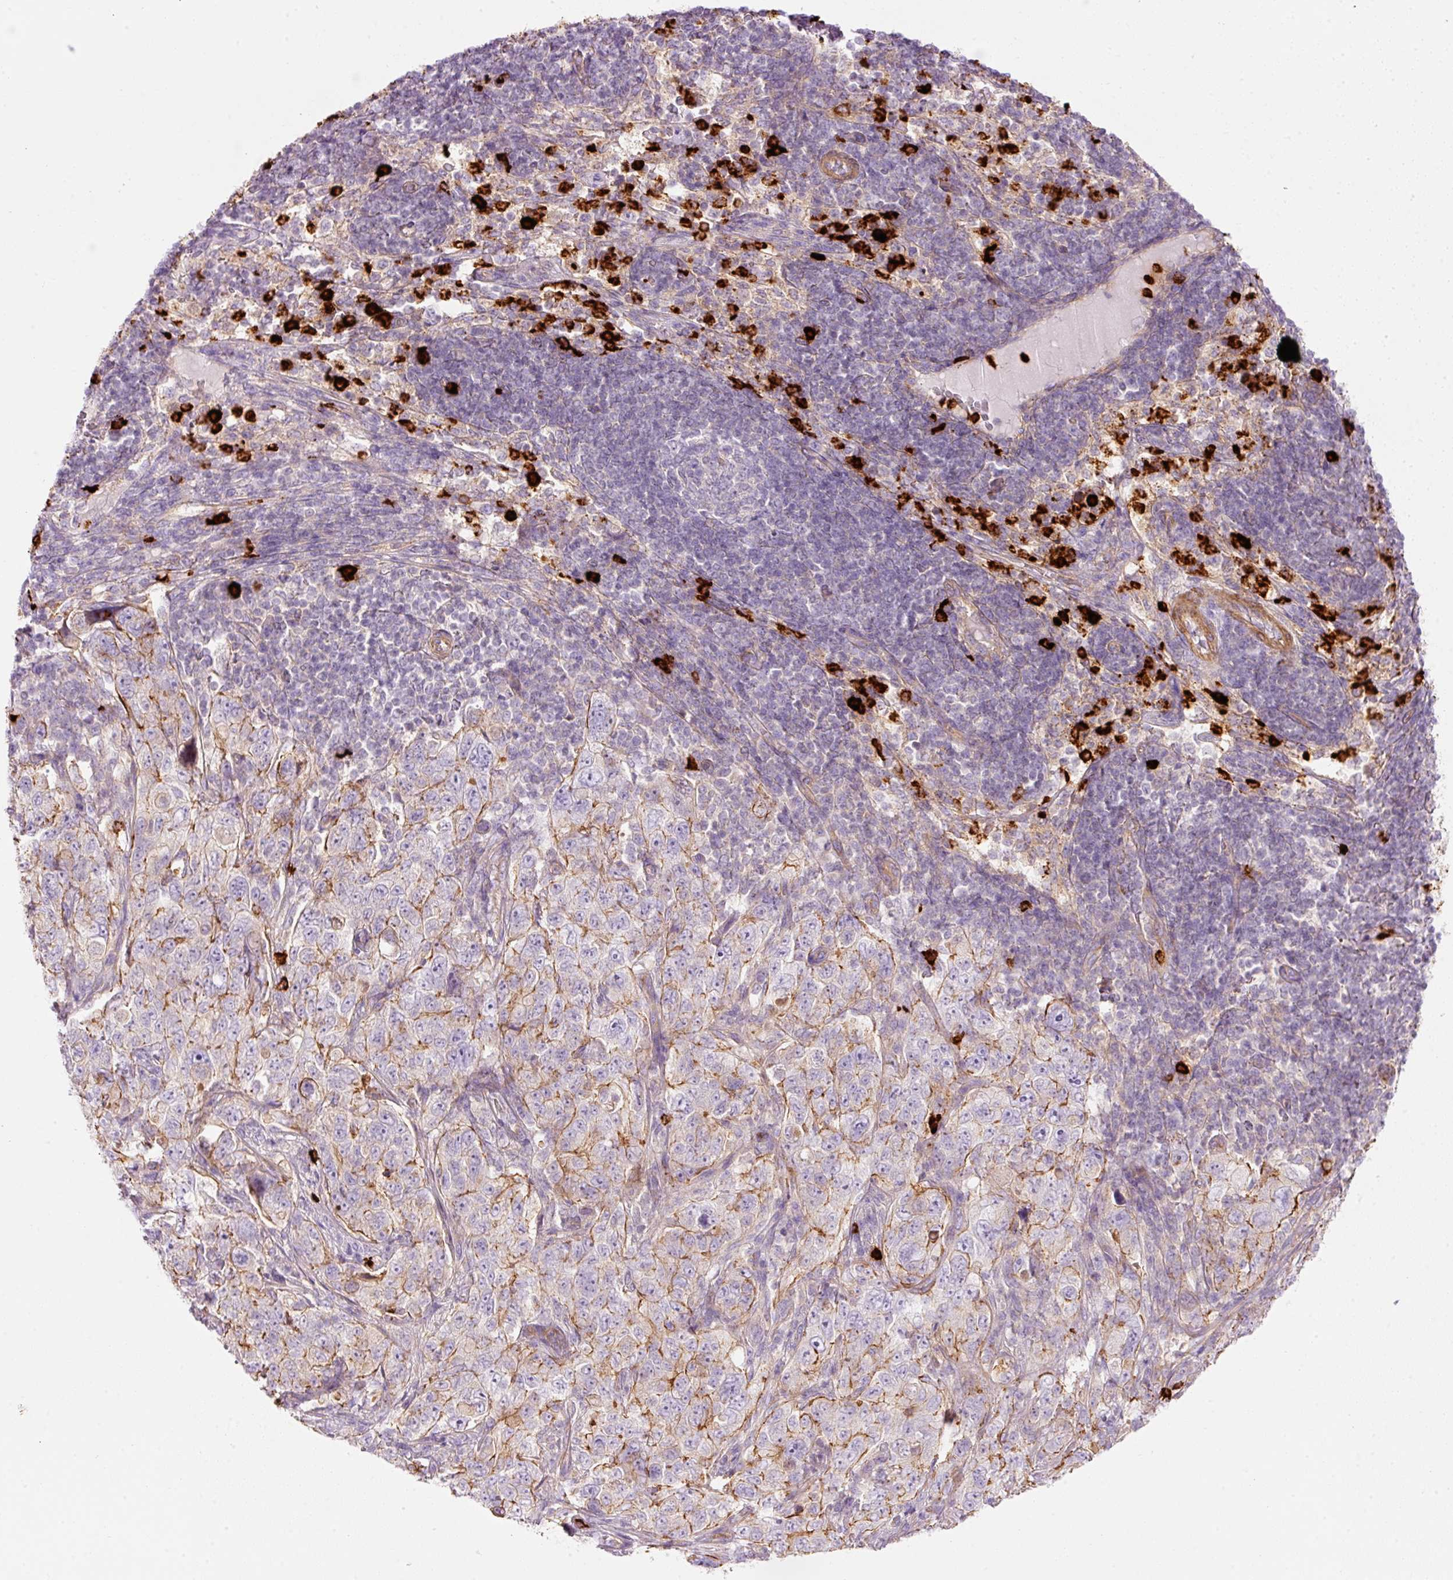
{"staining": {"intensity": "moderate", "quantity": "<25%", "location": "cytoplasmic/membranous"}, "tissue": "pancreatic cancer", "cell_type": "Tumor cells", "image_type": "cancer", "snomed": [{"axis": "morphology", "description": "Adenocarcinoma, NOS"}, {"axis": "topography", "description": "Pancreas"}], "caption": "A brown stain shows moderate cytoplasmic/membranous expression of a protein in human pancreatic cancer tumor cells. Immunohistochemistry stains the protein of interest in brown and the nuclei are stained blue.", "gene": "MAP3K3", "patient": {"sex": "male", "age": 68}}